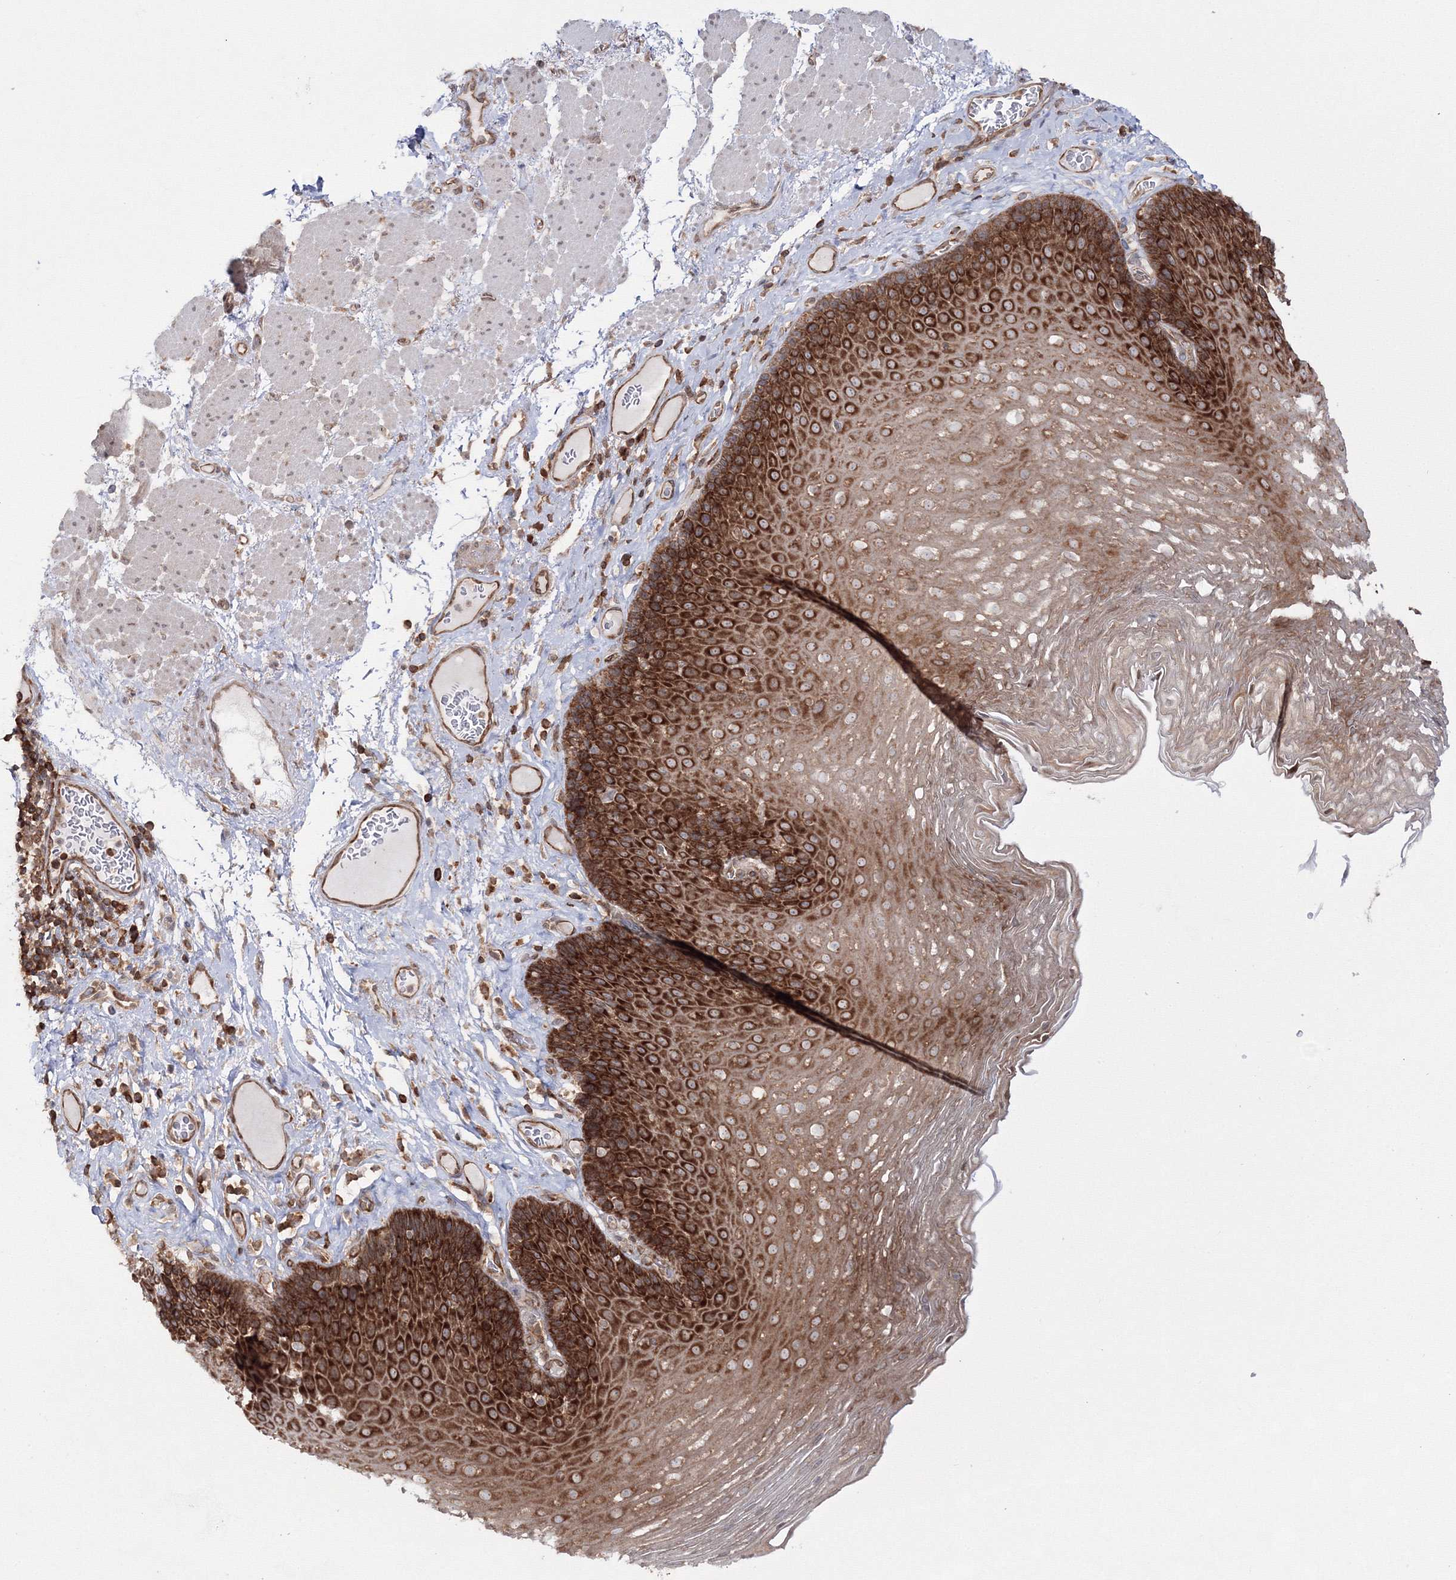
{"staining": {"intensity": "strong", "quantity": ">75%", "location": "cytoplasmic/membranous"}, "tissue": "esophagus", "cell_type": "Squamous epithelial cells", "image_type": "normal", "snomed": [{"axis": "morphology", "description": "Normal tissue, NOS"}, {"axis": "topography", "description": "Esophagus"}], "caption": "Immunohistochemistry micrograph of benign esophagus stained for a protein (brown), which displays high levels of strong cytoplasmic/membranous staining in about >75% of squamous epithelial cells.", "gene": "HARS1", "patient": {"sex": "female", "age": 66}}